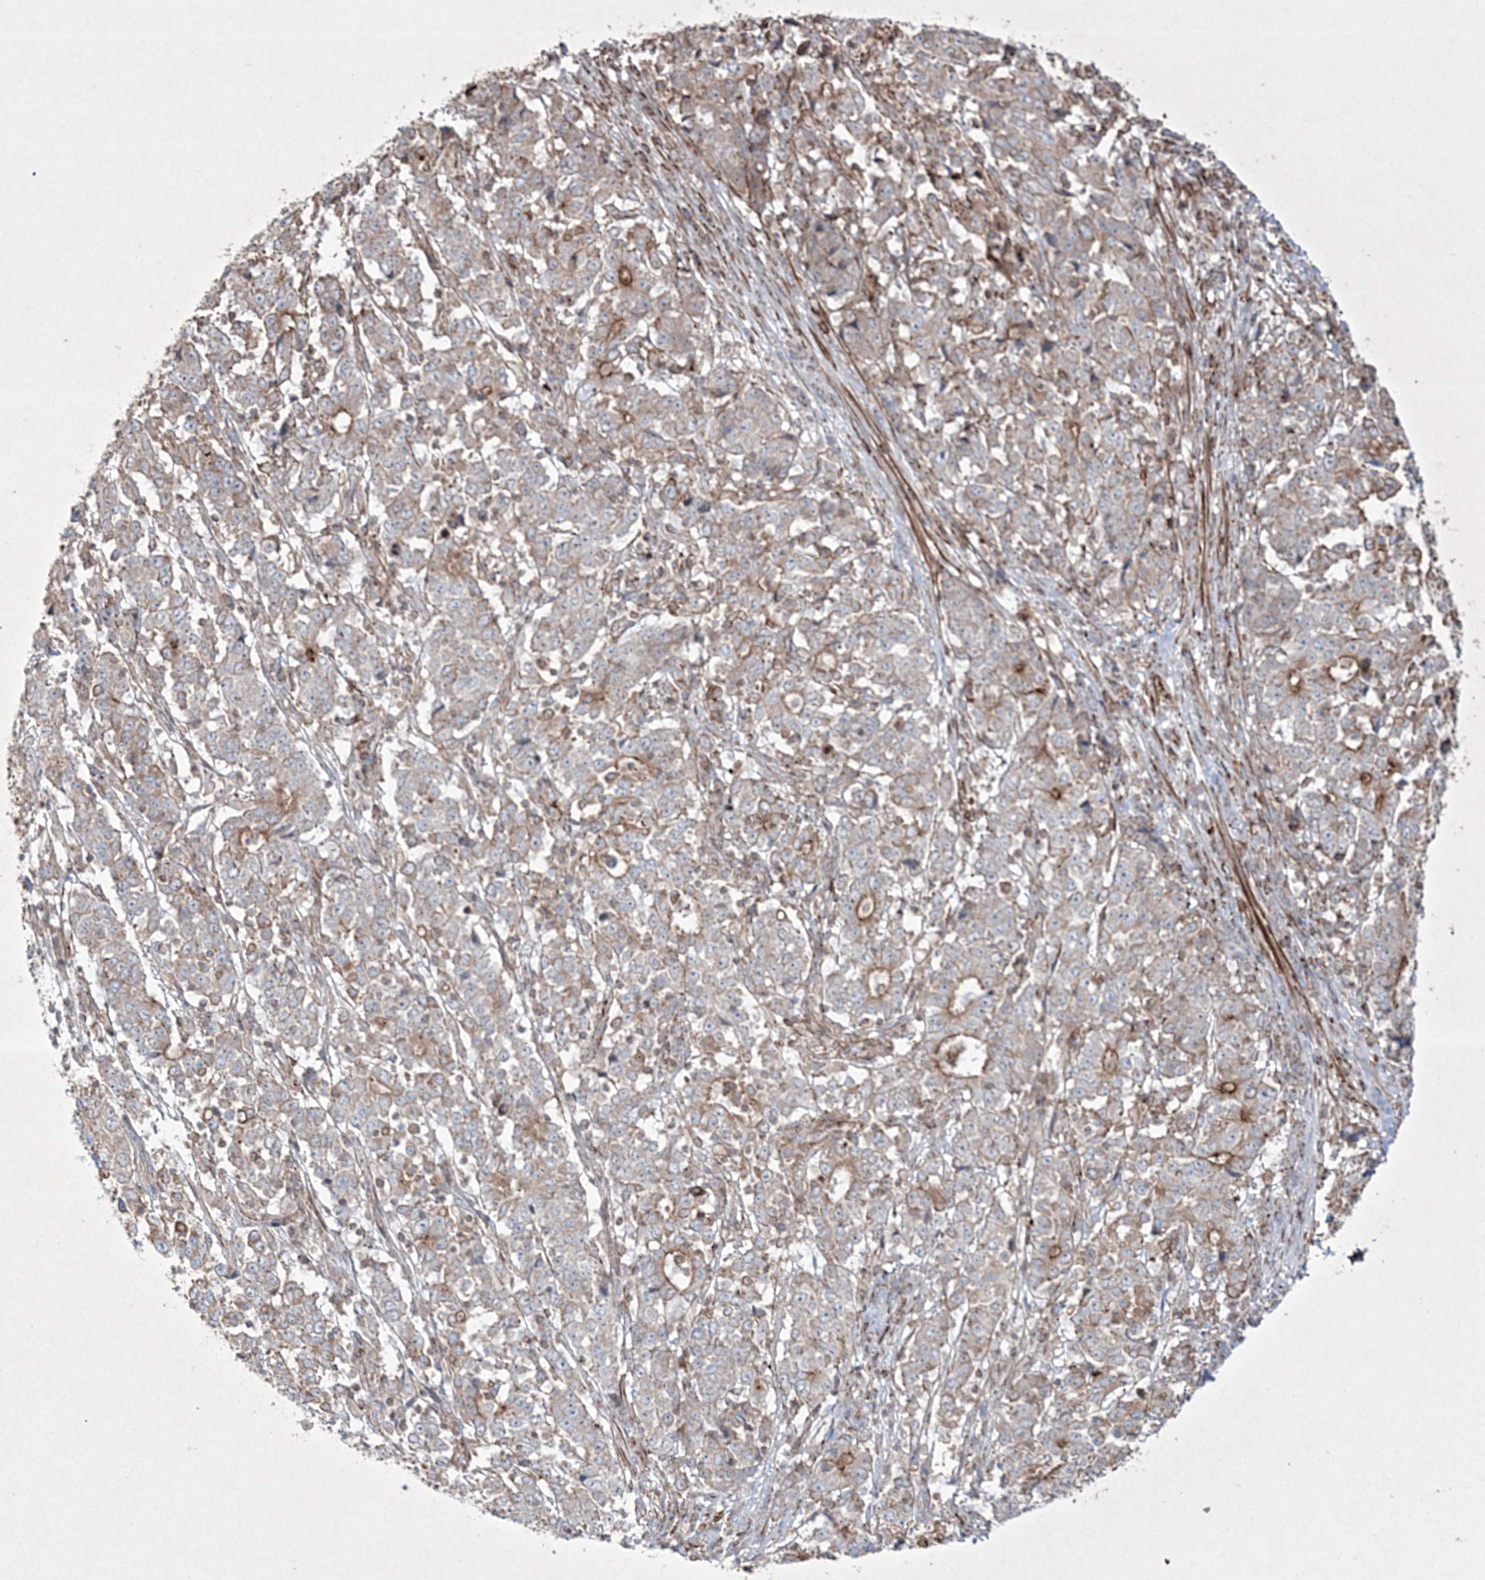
{"staining": {"intensity": "moderate", "quantity": "25%-75%", "location": "cytoplasmic/membranous"}, "tissue": "stomach cancer", "cell_type": "Tumor cells", "image_type": "cancer", "snomed": [{"axis": "morphology", "description": "Adenocarcinoma, NOS"}, {"axis": "topography", "description": "Stomach"}], "caption": "Protein expression analysis of human adenocarcinoma (stomach) reveals moderate cytoplasmic/membranous expression in about 25%-75% of tumor cells. The staining was performed using DAB (3,3'-diaminobenzidine) to visualize the protein expression in brown, while the nuclei were stained in blue with hematoxylin (Magnification: 20x).", "gene": "RICTOR", "patient": {"sex": "male", "age": 59}}